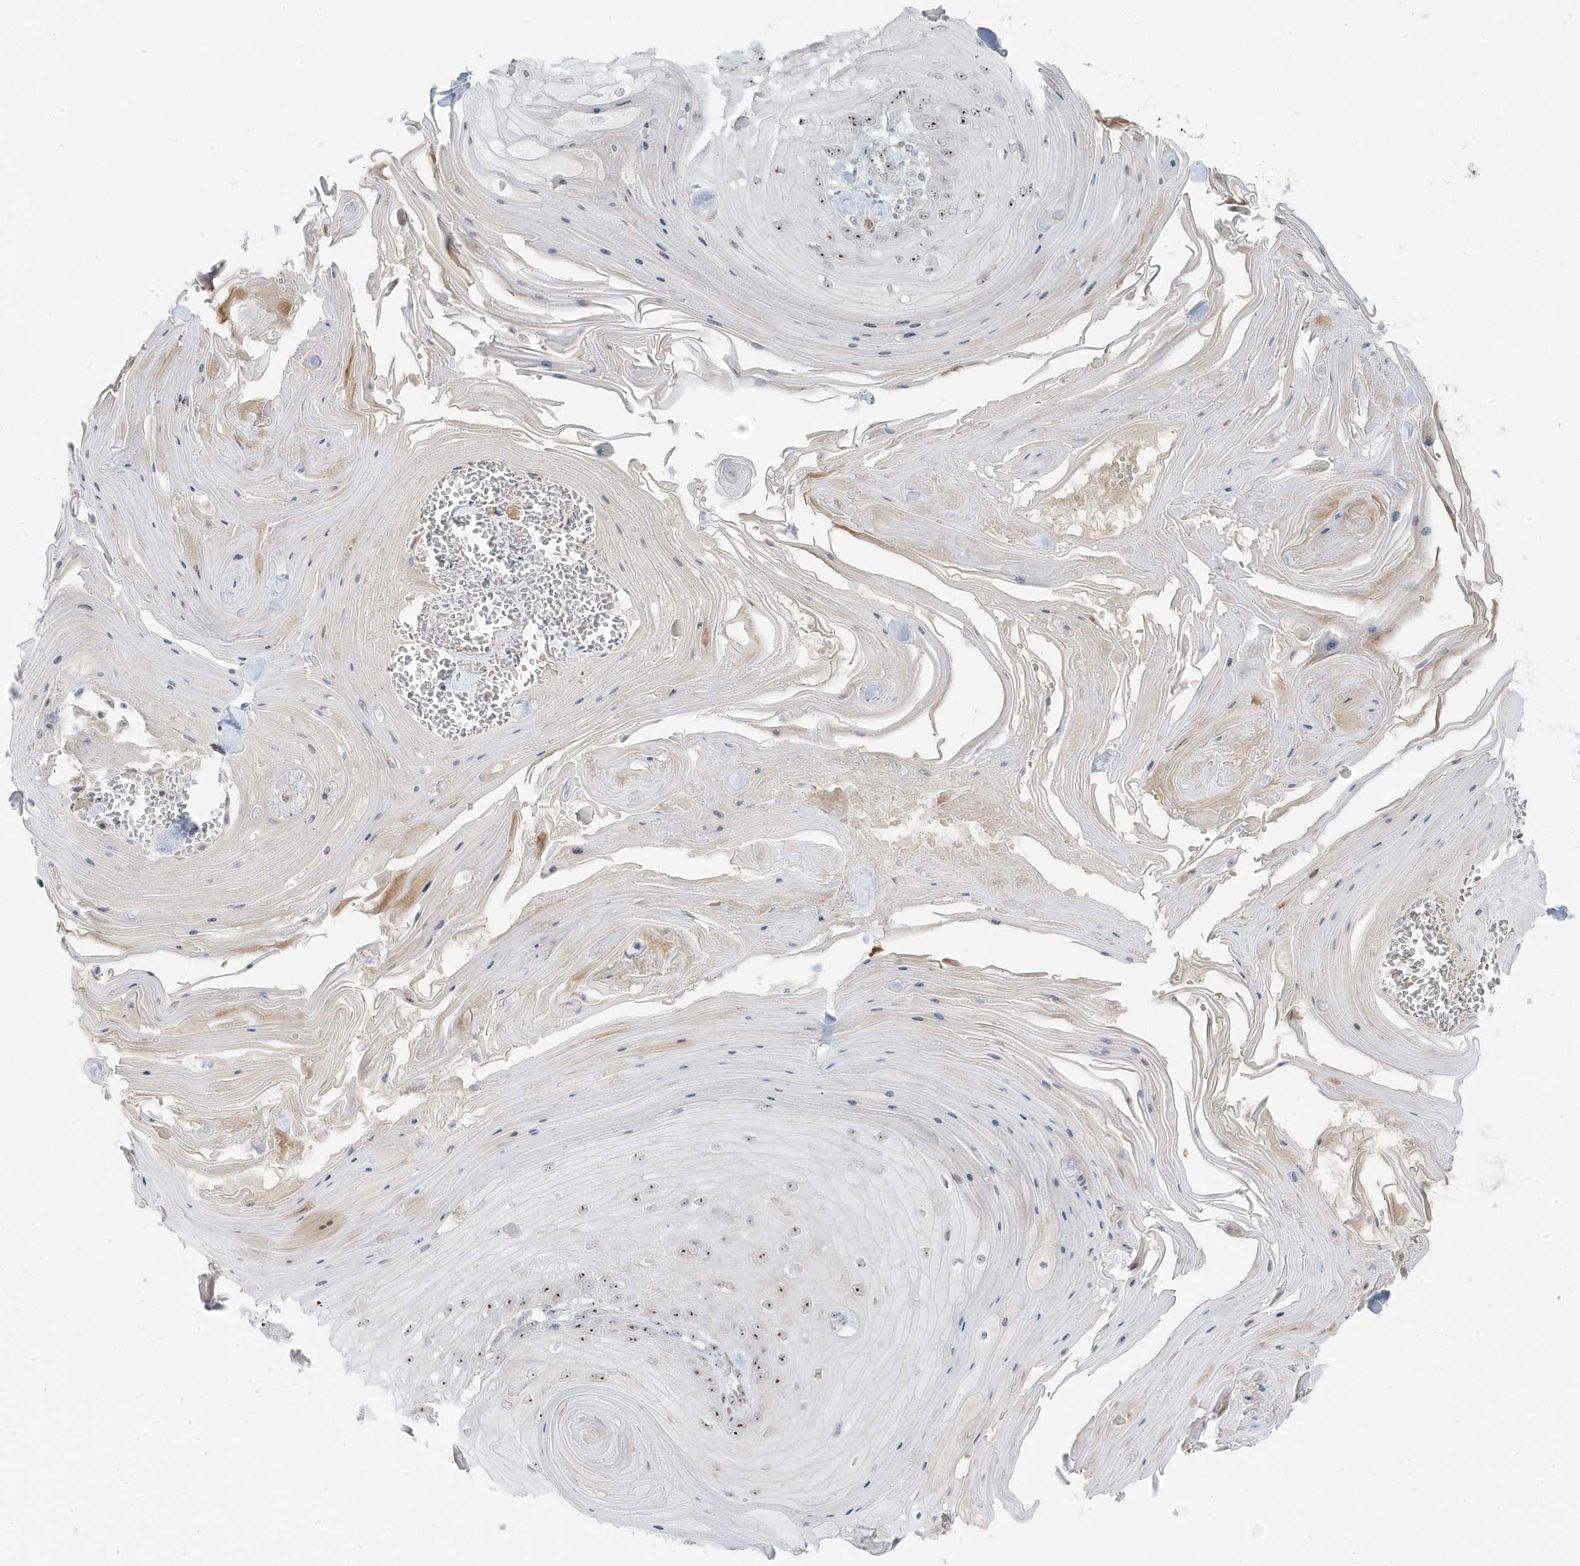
{"staining": {"intensity": "moderate", "quantity": "25%-75%", "location": "nuclear"}, "tissue": "skin cancer", "cell_type": "Tumor cells", "image_type": "cancer", "snomed": [{"axis": "morphology", "description": "Squamous cell carcinoma, NOS"}, {"axis": "topography", "description": "Skin"}], "caption": "The photomicrograph demonstrates a brown stain indicating the presence of a protein in the nuclear of tumor cells in squamous cell carcinoma (skin).", "gene": "TSEN15", "patient": {"sex": "male", "age": 74}}